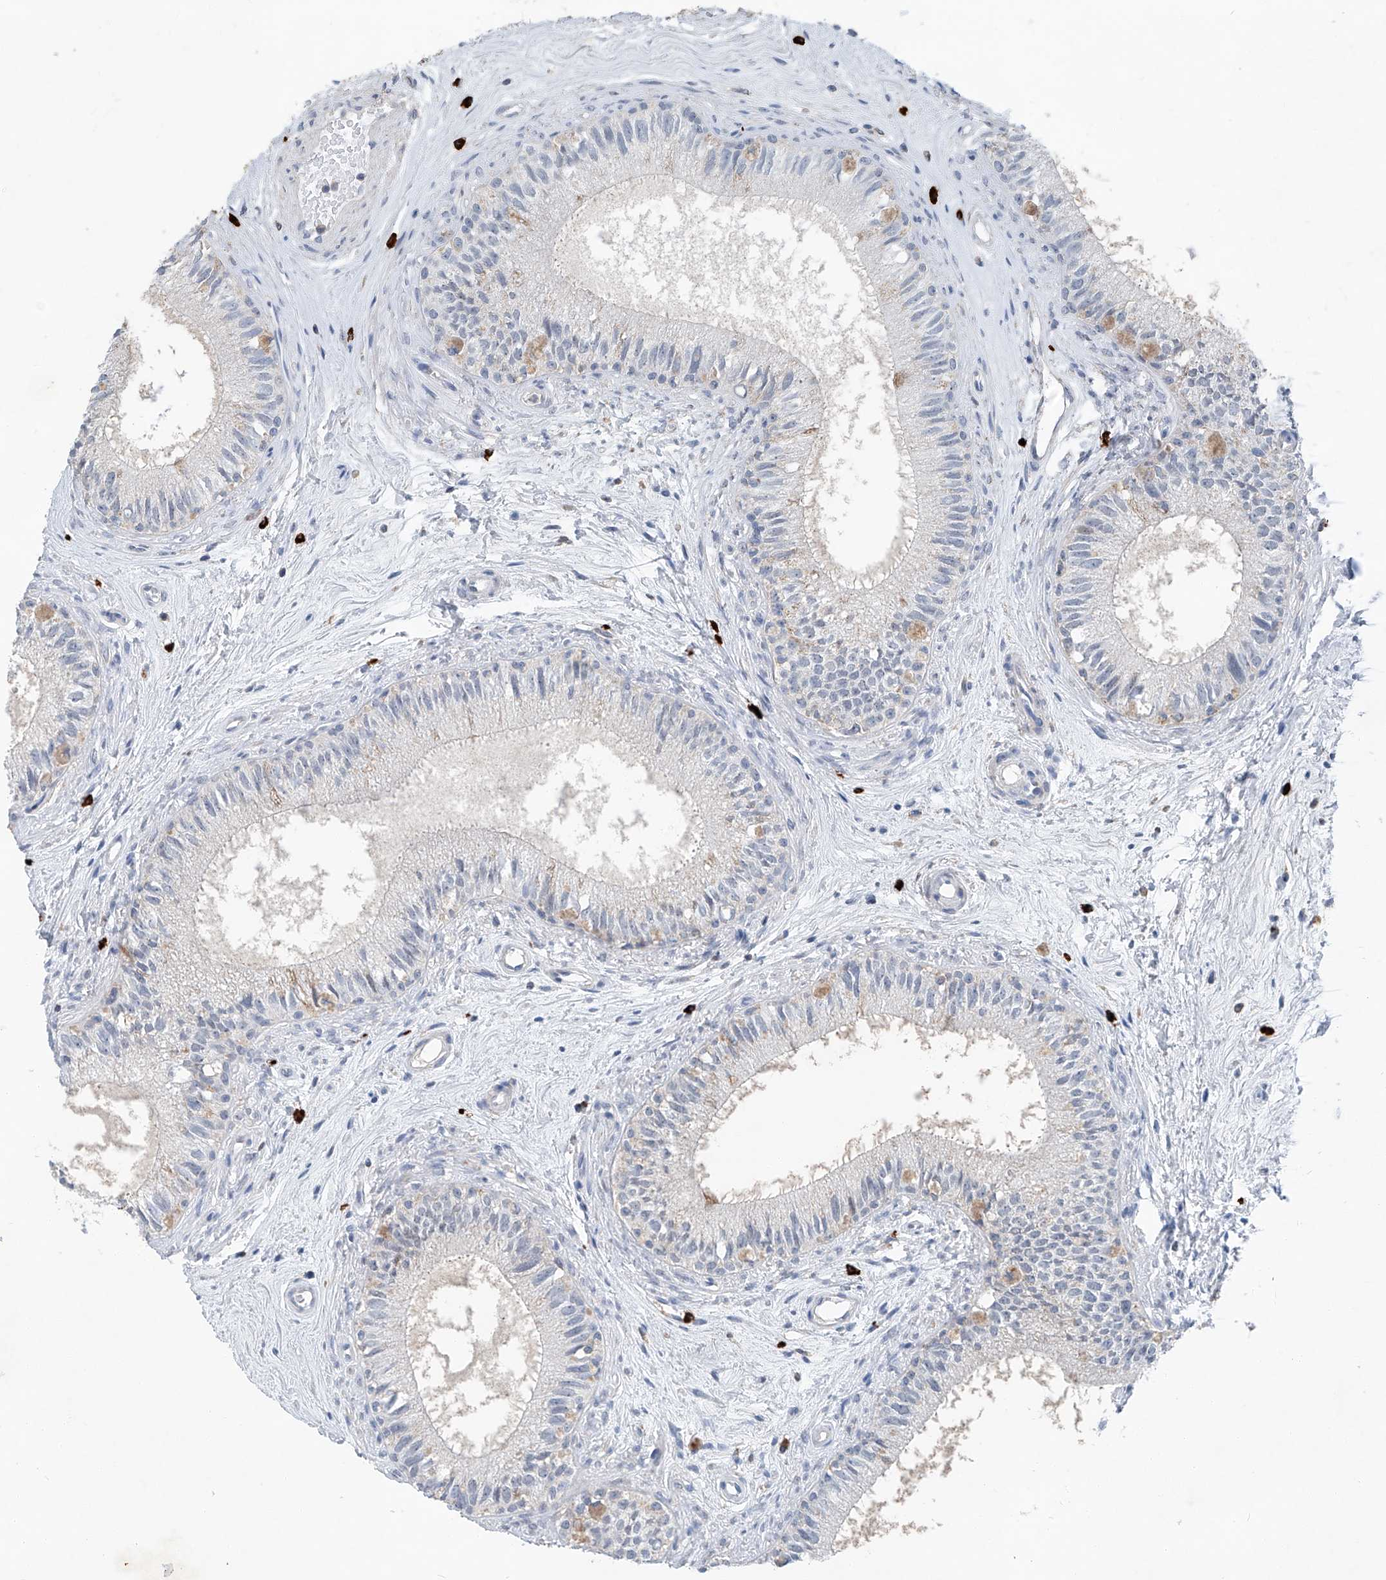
{"staining": {"intensity": "moderate", "quantity": "<25%", "location": "cytoplasmic/membranous"}, "tissue": "epididymis", "cell_type": "Glandular cells", "image_type": "normal", "snomed": [{"axis": "morphology", "description": "Normal tissue, NOS"}, {"axis": "topography", "description": "Epididymis"}], "caption": "IHC (DAB (3,3'-diaminobenzidine)) staining of unremarkable human epididymis shows moderate cytoplasmic/membranous protein expression in about <25% of glandular cells.", "gene": "KLF15", "patient": {"sex": "male", "age": 71}}